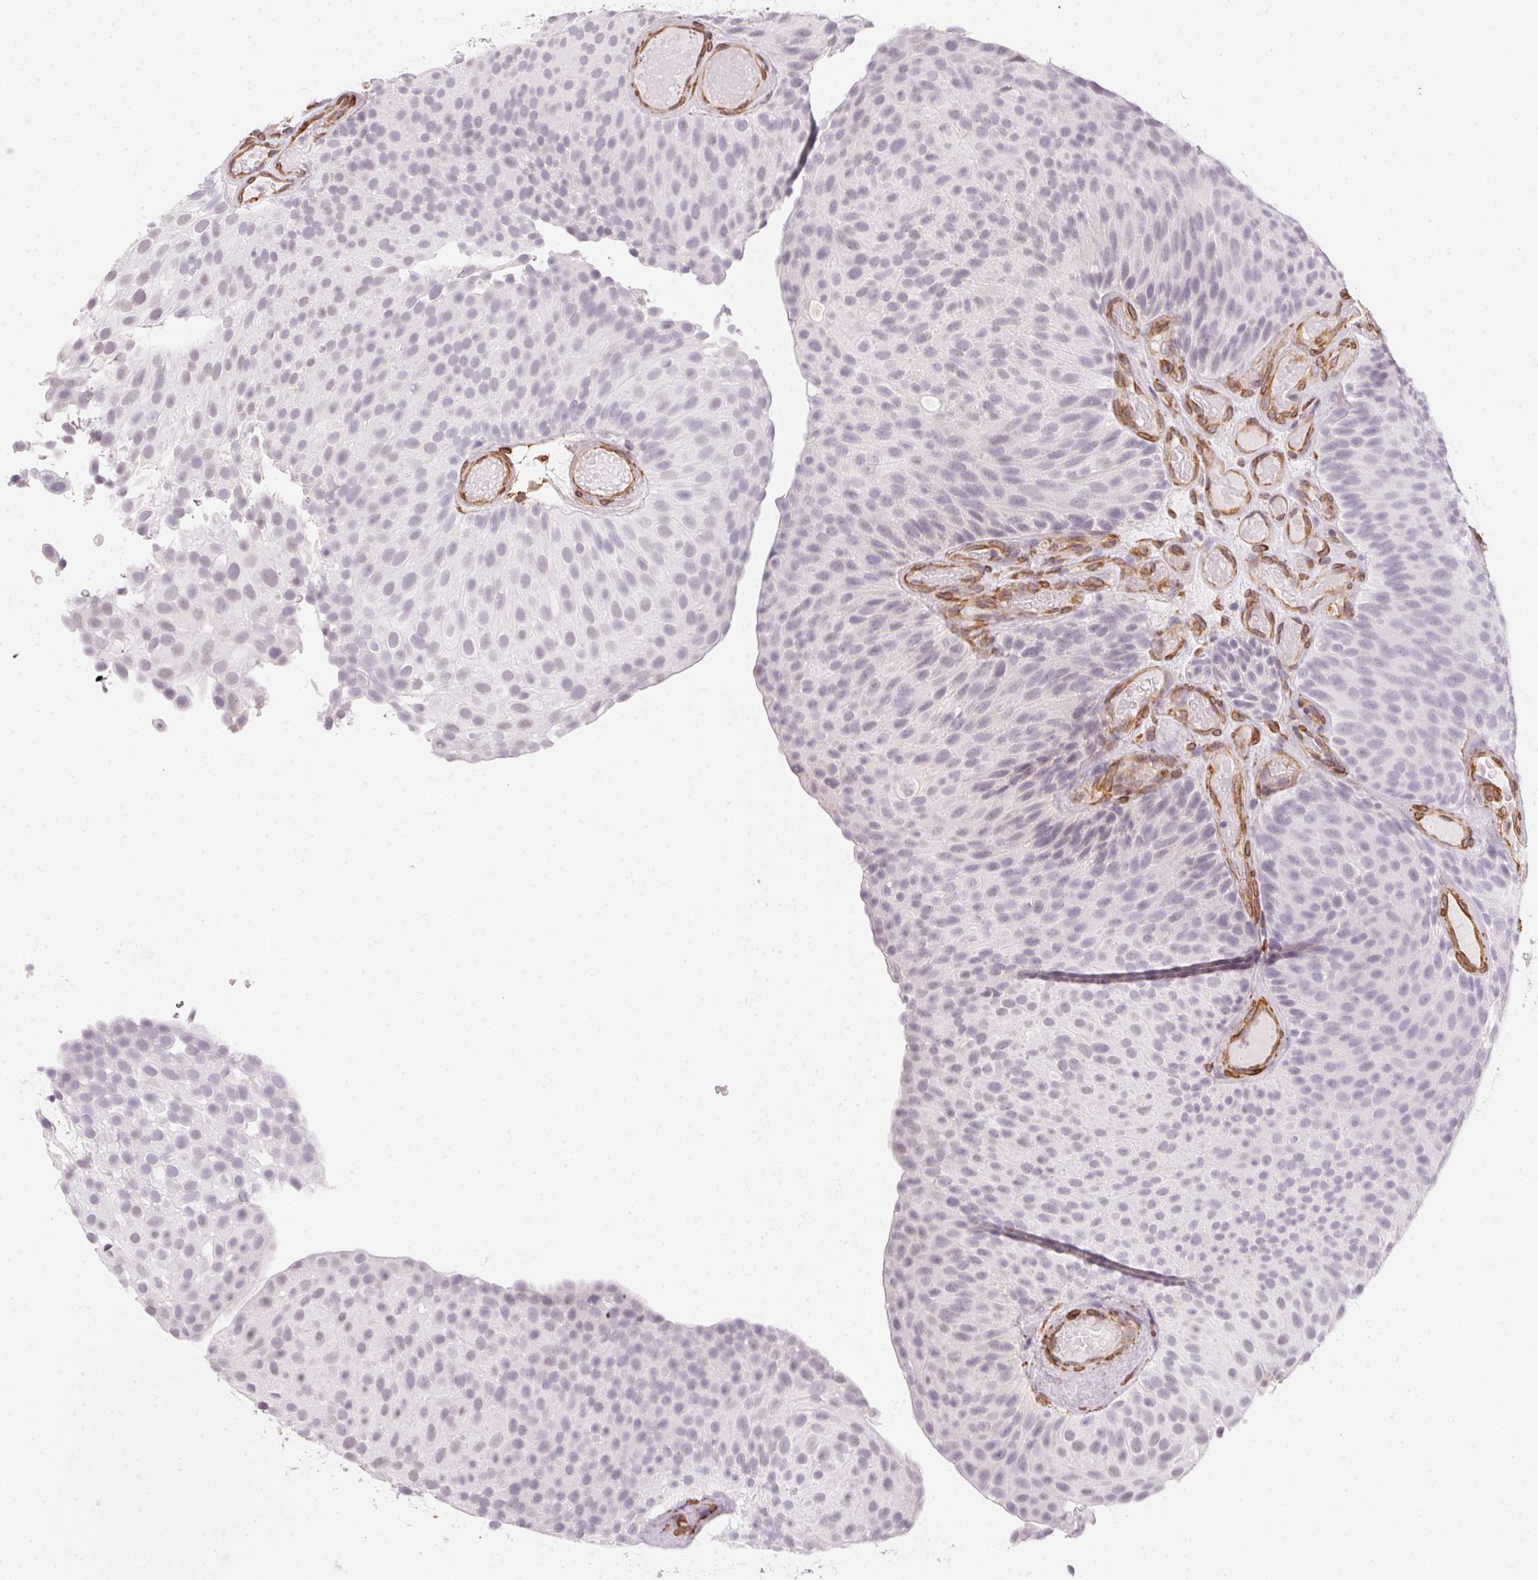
{"staining": {"intensity": "negative", "quantity": "none", "location": "none"}, "tissue": "urothelial cancer", "cell_type": "Tumor cells", "image_type": "cancer", "snomed": [{"axis": "morphology", "description": "Urothelial carcinoma, Low grade"}, {"axis": "topography", "description": "Urinary bladder"}], "caption": "DAB immunohistochemical staining of low-grade urothelial carcinoma exhibits no significant expression in tumor cells. (Brightfield microscopy of DAB IHC at high magnification).", "gene": "RSBN1", "patient": {"sex": "male", "age": 78}}